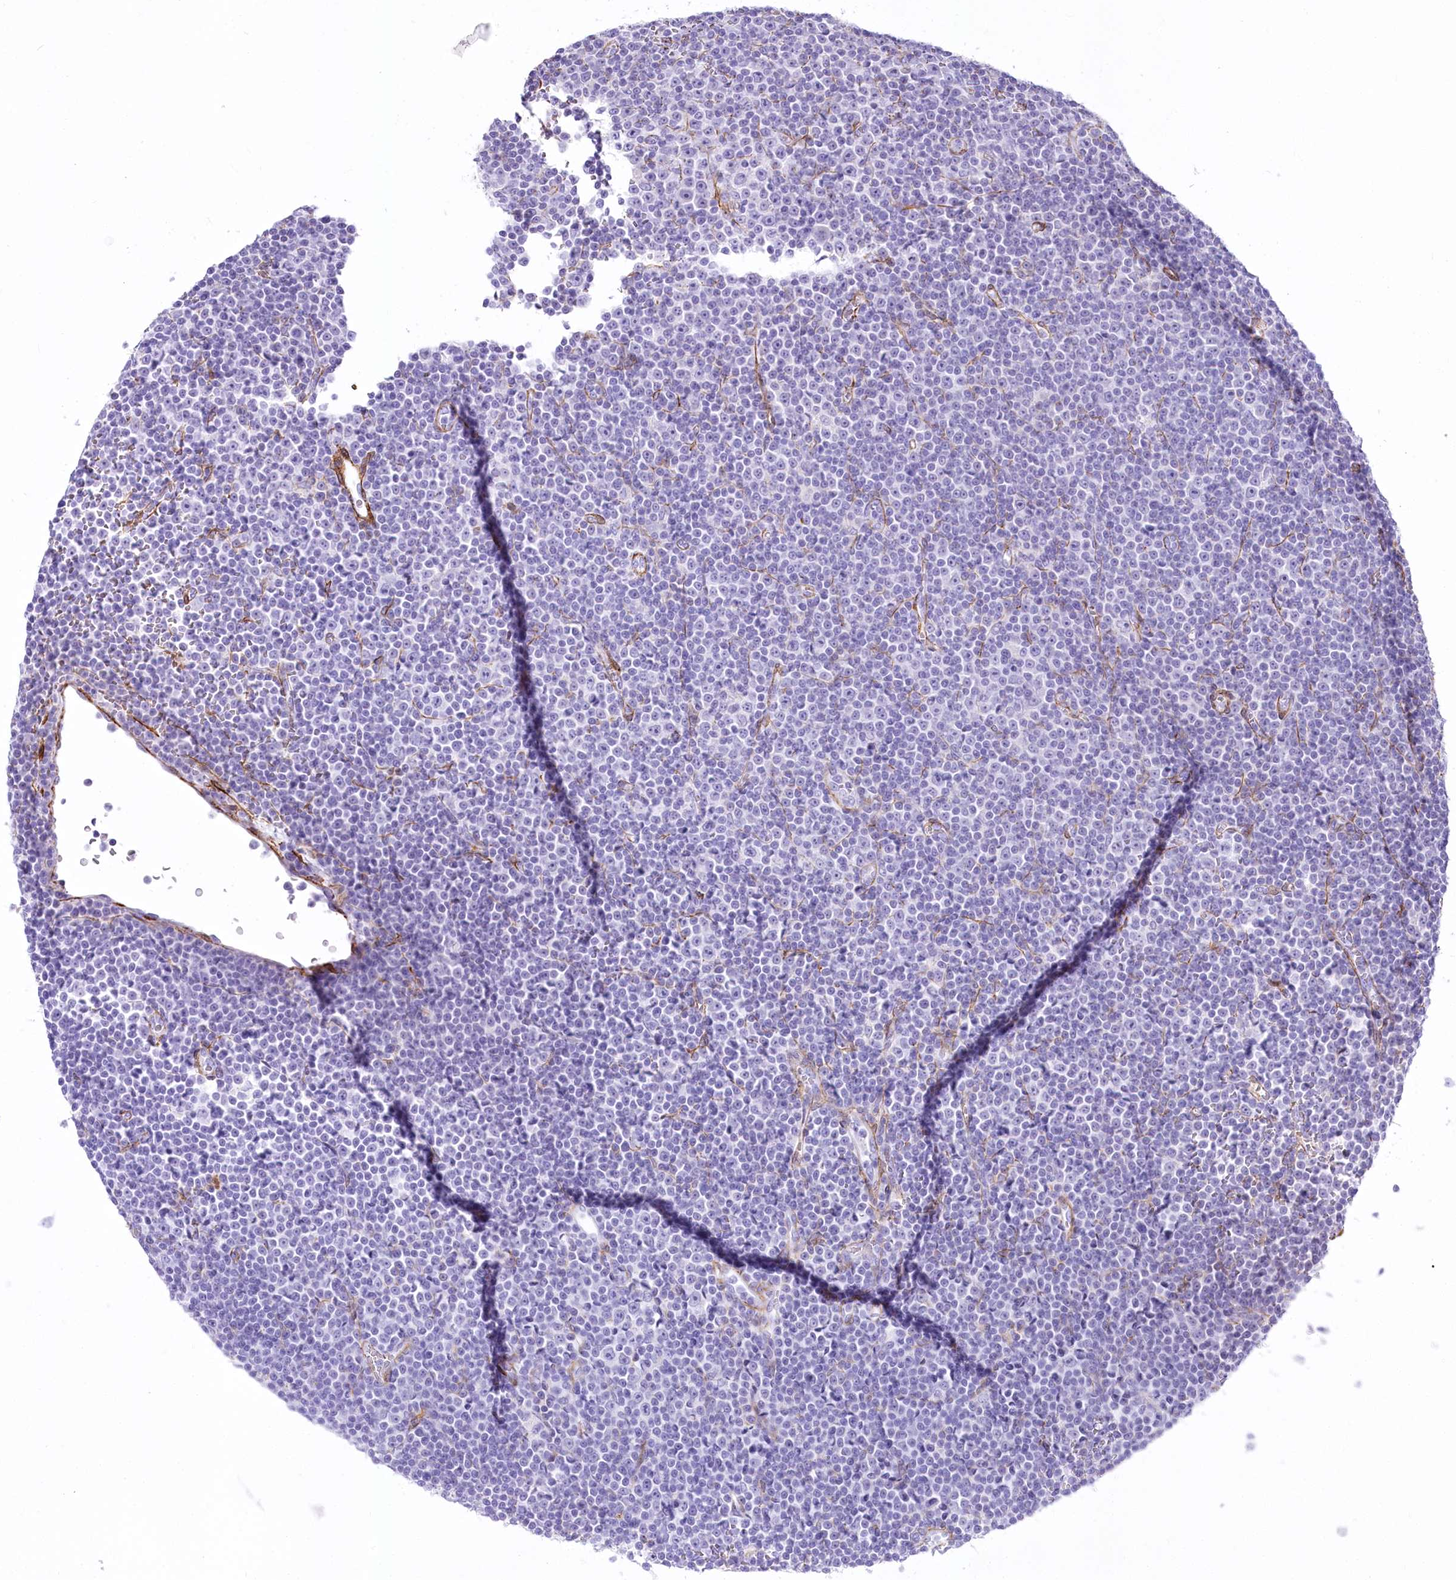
{"staining": {"intensity": "negative", "quantity": "none", "location": "none"}, "tissue": "lymphoma", "cell_type": "Tumor cells", "image_type": "cancer", "snomed": [{"axis": "morphology", "description": "Malignant lymphoma, non-Hodgkin's type, Low grade"}, {"axis": "topography", "description": "Lymph node"}], "caption": "This histopathology image is of malignant lymphoma, non-Hodgkin's type (low-grade) stained with IHC to label a protein in brown with the nuclei are counter-stained blue. There is no positivity in tumor cells.", "gene": "SYNPO2", "patient": {"sex": "female", "age": 67}}